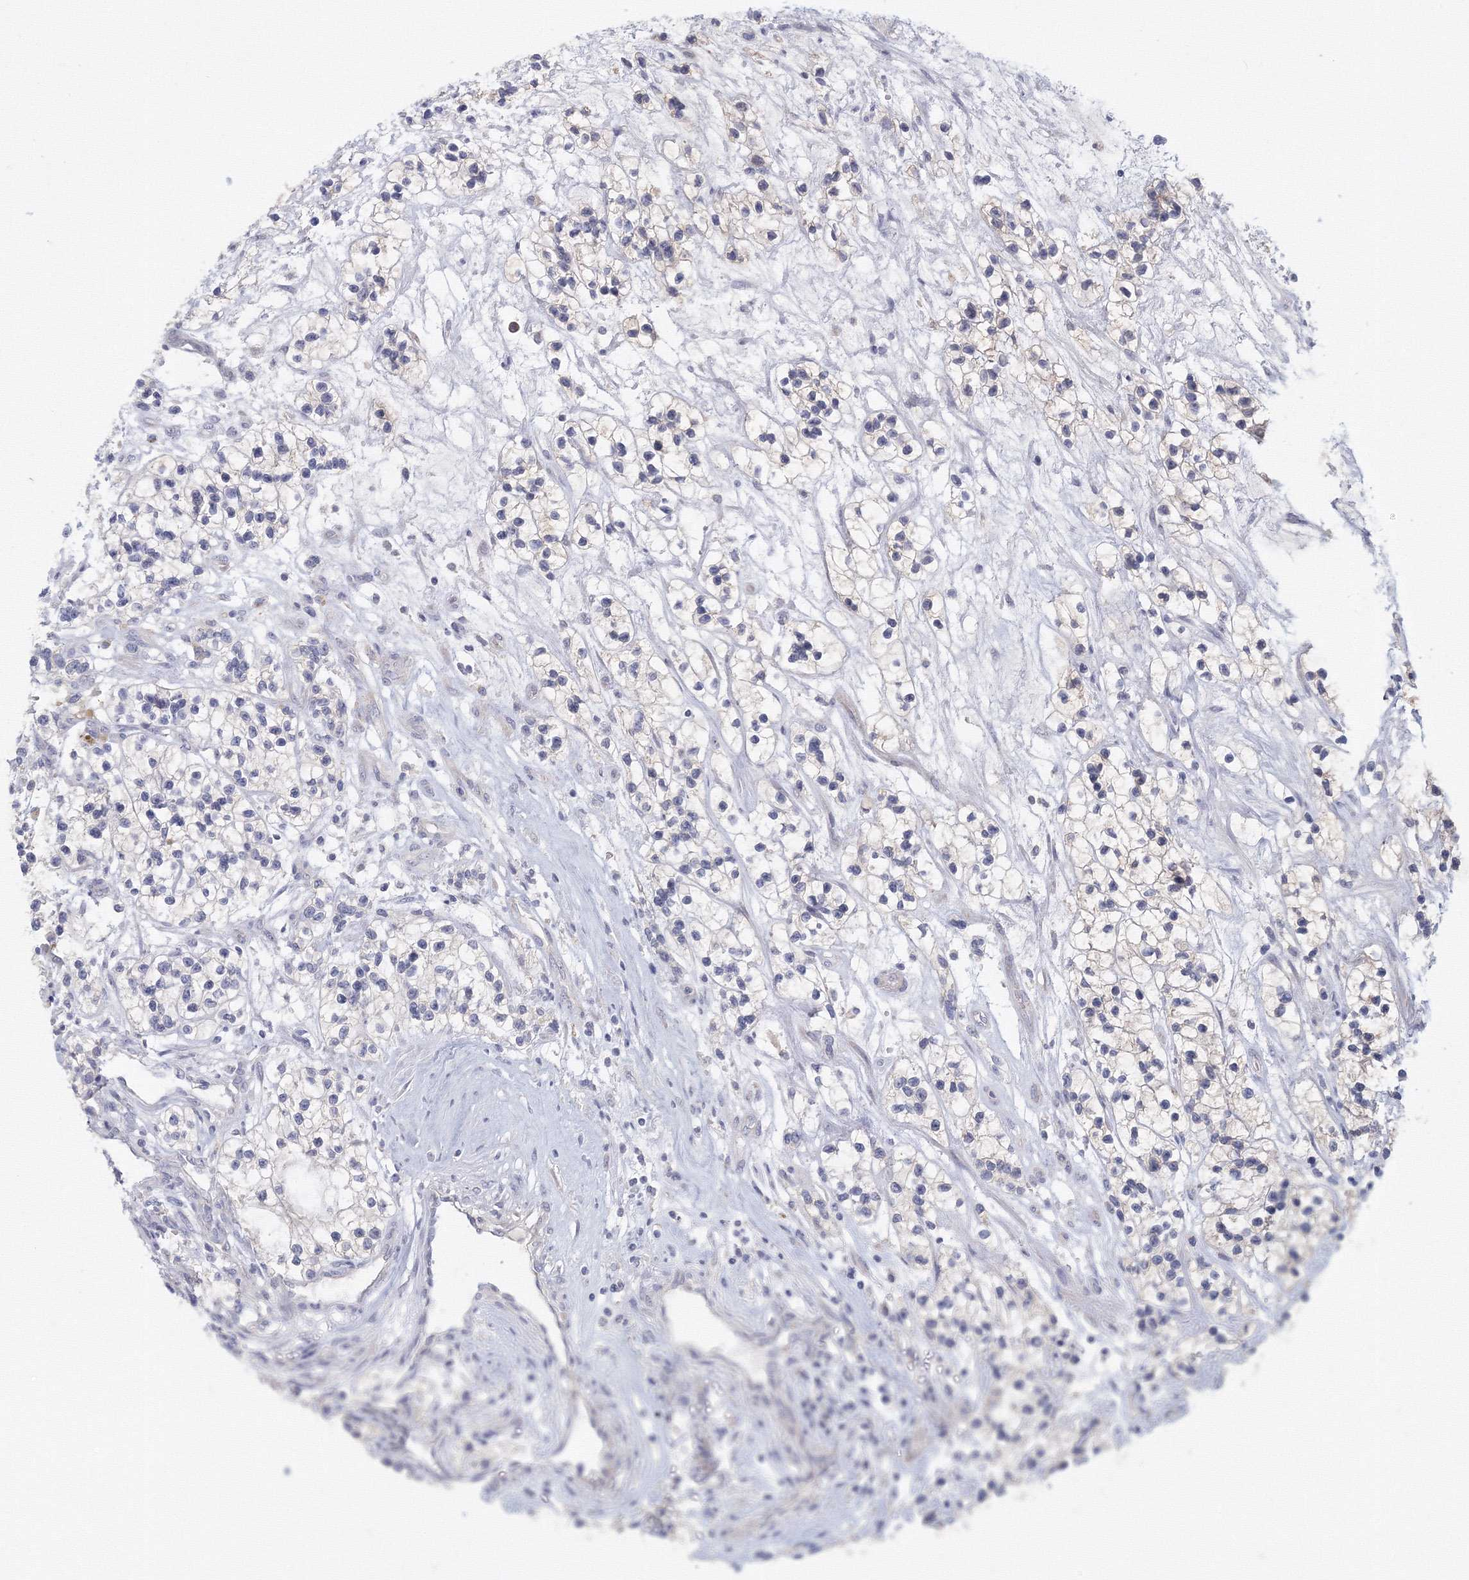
{"staining": {"intensity": "negative", "quantity": "none", "location": "none"}, "tissue": "renal cancer", "cell_type": "Tumor cells", "image_type": "cancer", "snomed": [{"axis": "morphology", "description": "Adenocarcinoma, NOS"}, {"axis": "topography", "description": "Kidney"}], "caption": "Adenocarcinoma (renal) was stained to show a protein in brown. There is no significant positivity in tumor cells.", "gene": "TACC2", "patient": {"sex": "female", "age": 57}}